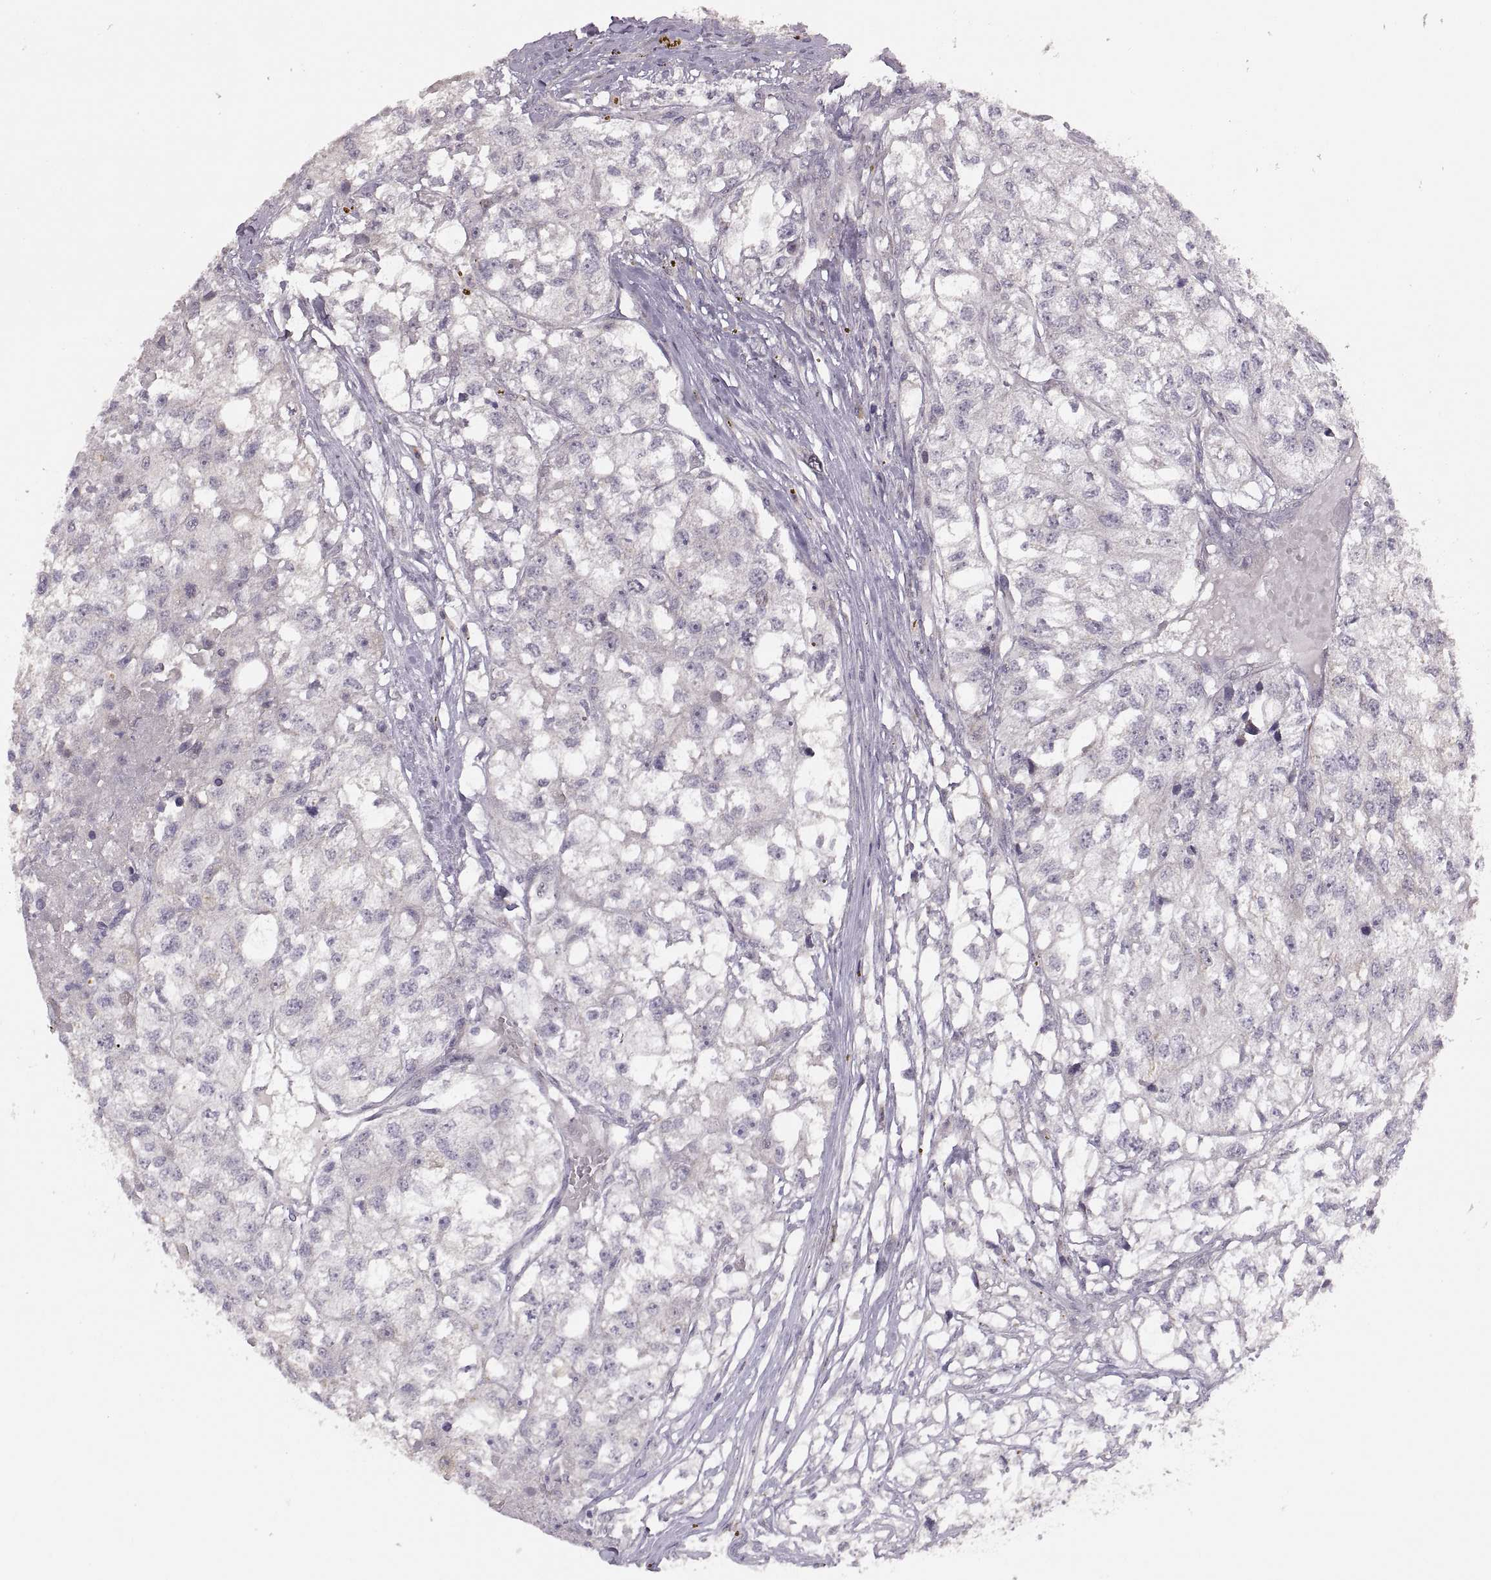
{"staining": {"intensity": "negative", "quantity": "none", "location": "none"}, "tissue": "renal cancer", "cell_type": "Tumor cells", "image_type": "cancer", "snomed": [{"axis": "morphology", "description": "Adenocarcinoma, NOS"}, {"axis": "topography", "description": "Kidney"}], "caption": "Tumor cells are negative for brown protein staining in renal cancer.", "gene": "HMGCR", "patient": {"sex": "male", "age": 56}}